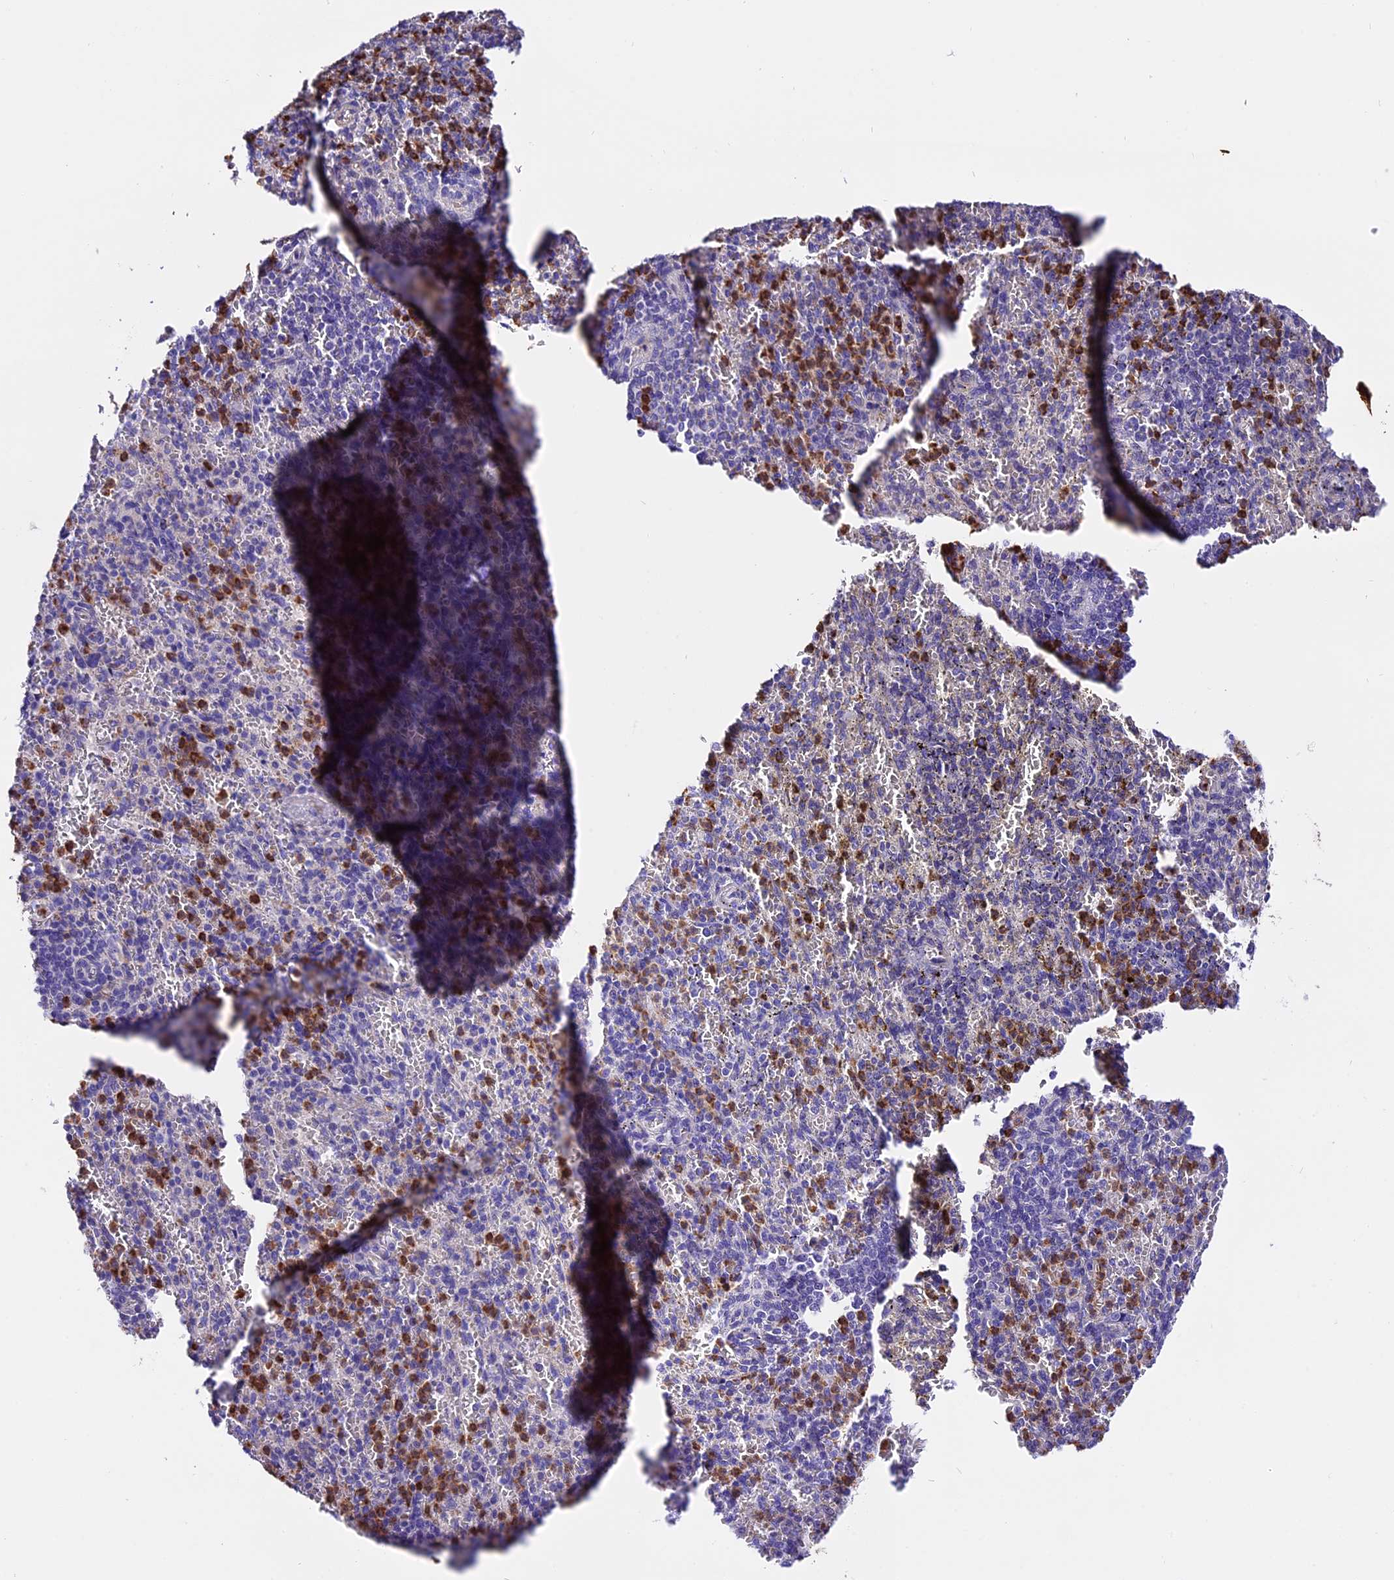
{"staining": {"intensity": "strong", "quantity": "<25%", "location": "cytoplasmic/membranous,nuclear"}, "tissue": "spleen", "cell_type": "Cells in red pulp", "image_type": "normal", "snomed": [{"axis": "morphology", "description": "Normal tissue, NOS"}, {"axis": "topography", "description": "Spleen"}], "caption": "Immunohistochemistry micrograph of normal spleen: spleen stained using immunohistochemistry exhibits medium levels of strong protein expression localized specifically in the cytoplasmic/membranous,nuclear of cells in red pulp, appearing as a cytoplasmic/membranous,nuclear brown color.", "gene": "MAP3K7CL", "patient": {"sex": "female", "age": 74}}